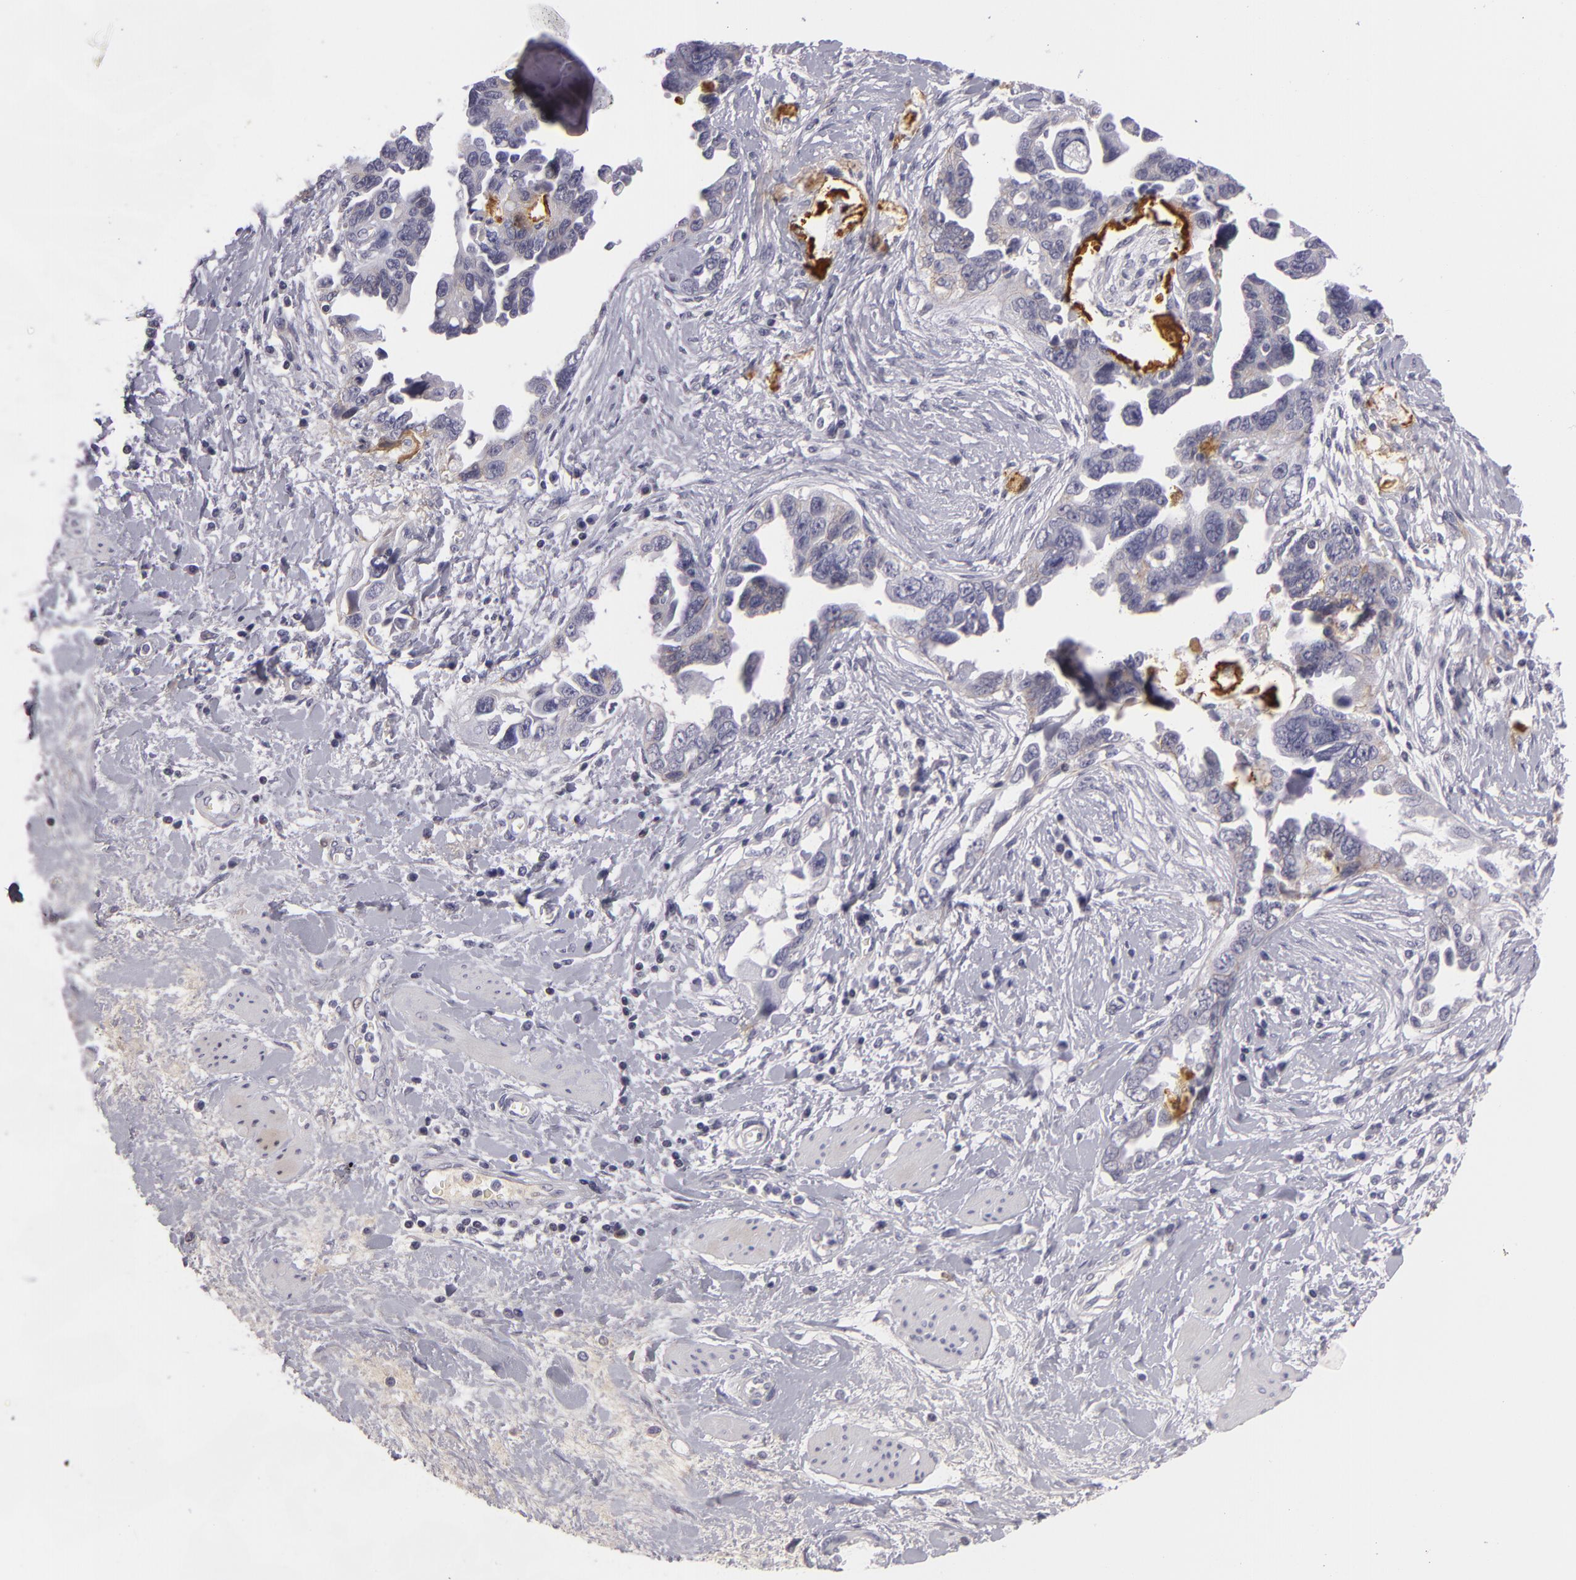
{"staining": {"intensity": "negative", "quantity": "none", "location": "none"}, "tissue": "ovarian cancer", "cell_type": "Tumor cells", "image_type": "cancer", "snomed": [{"axis": "morphology", "description": "Cystadenocarcinoma, serous, NOS"}, {"axis": "topography", "description": "Ovary"}], "caption": "This photomicrograph is of ovarian serous cystadenocarcinoma stained with immunohistochemistry to label a protein in brown with the nuclei are counter-stained blue. There is no staining in tumor cells. Brightfield microscopy of immunohistochemistry (IHC) stained with DAB (3,3'-diaminobenzidine) (brown) and hematoxylin (blue), captured at high magnification.", "gene": "CTNNB1", "patient": {"sex": "female", "age": 63}}